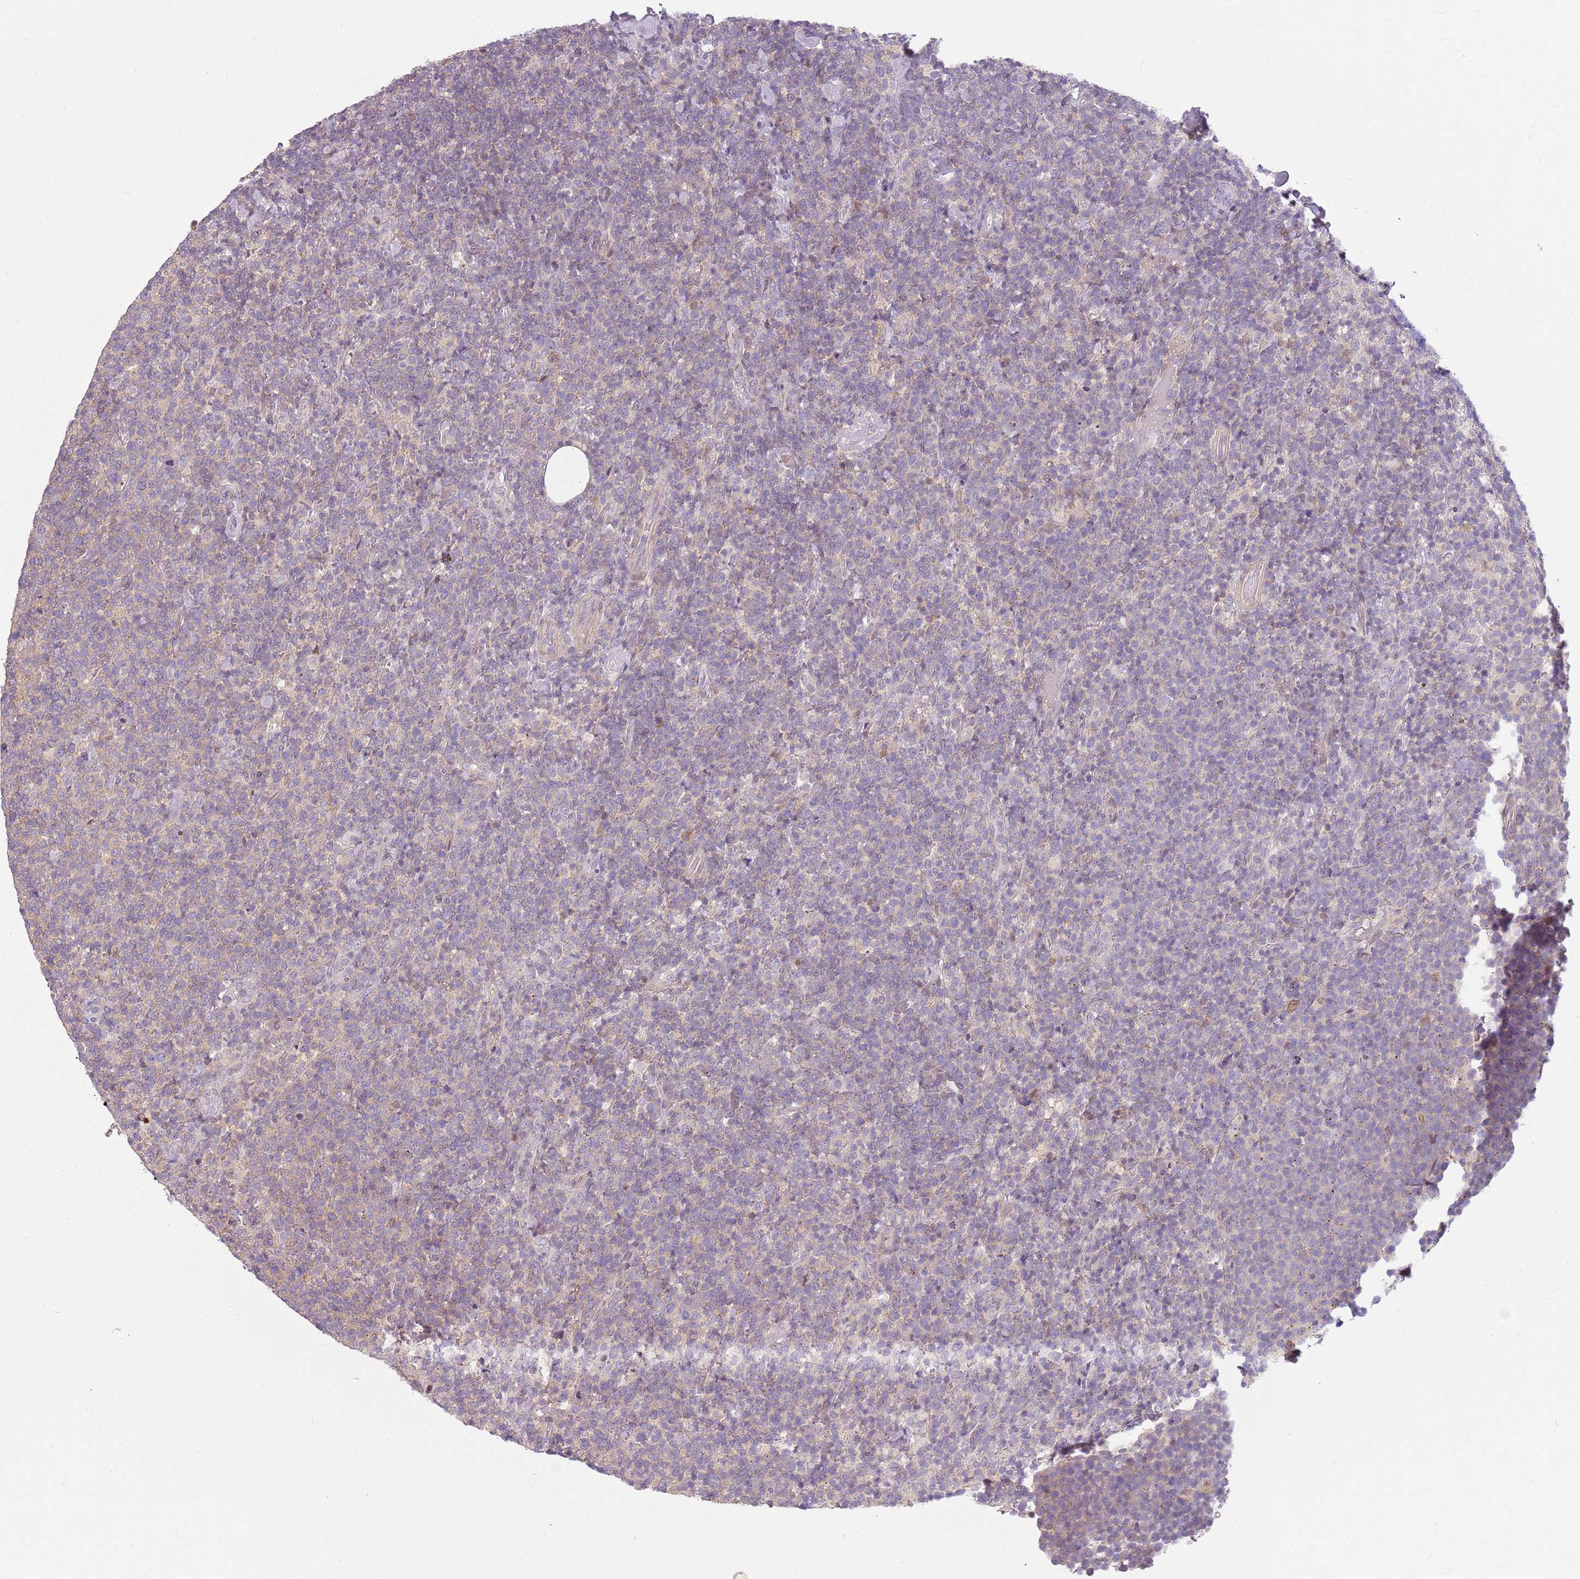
{"staining": {"intensity": "negative", "quantity": "none", "location": "none"}, "tissue": "lymphoma", "cell_type": "Tumor cells", "image_type": "cancer", "snomed": [{"axis": "morphology", "description": "Malignant lymphoma, non-Hodgkin's type, High grade"}, {"axis": "topography", "description": "Lymph node"}], "caption": "Tumor cells are negative for brown protein staining in high-grade malignant lymphoma, non-Hodgkin's type. (IHC, brightfield microscopy, high magnification).", "gene": "DEFB116", "patient": {"sex": "male", "age": 61}}